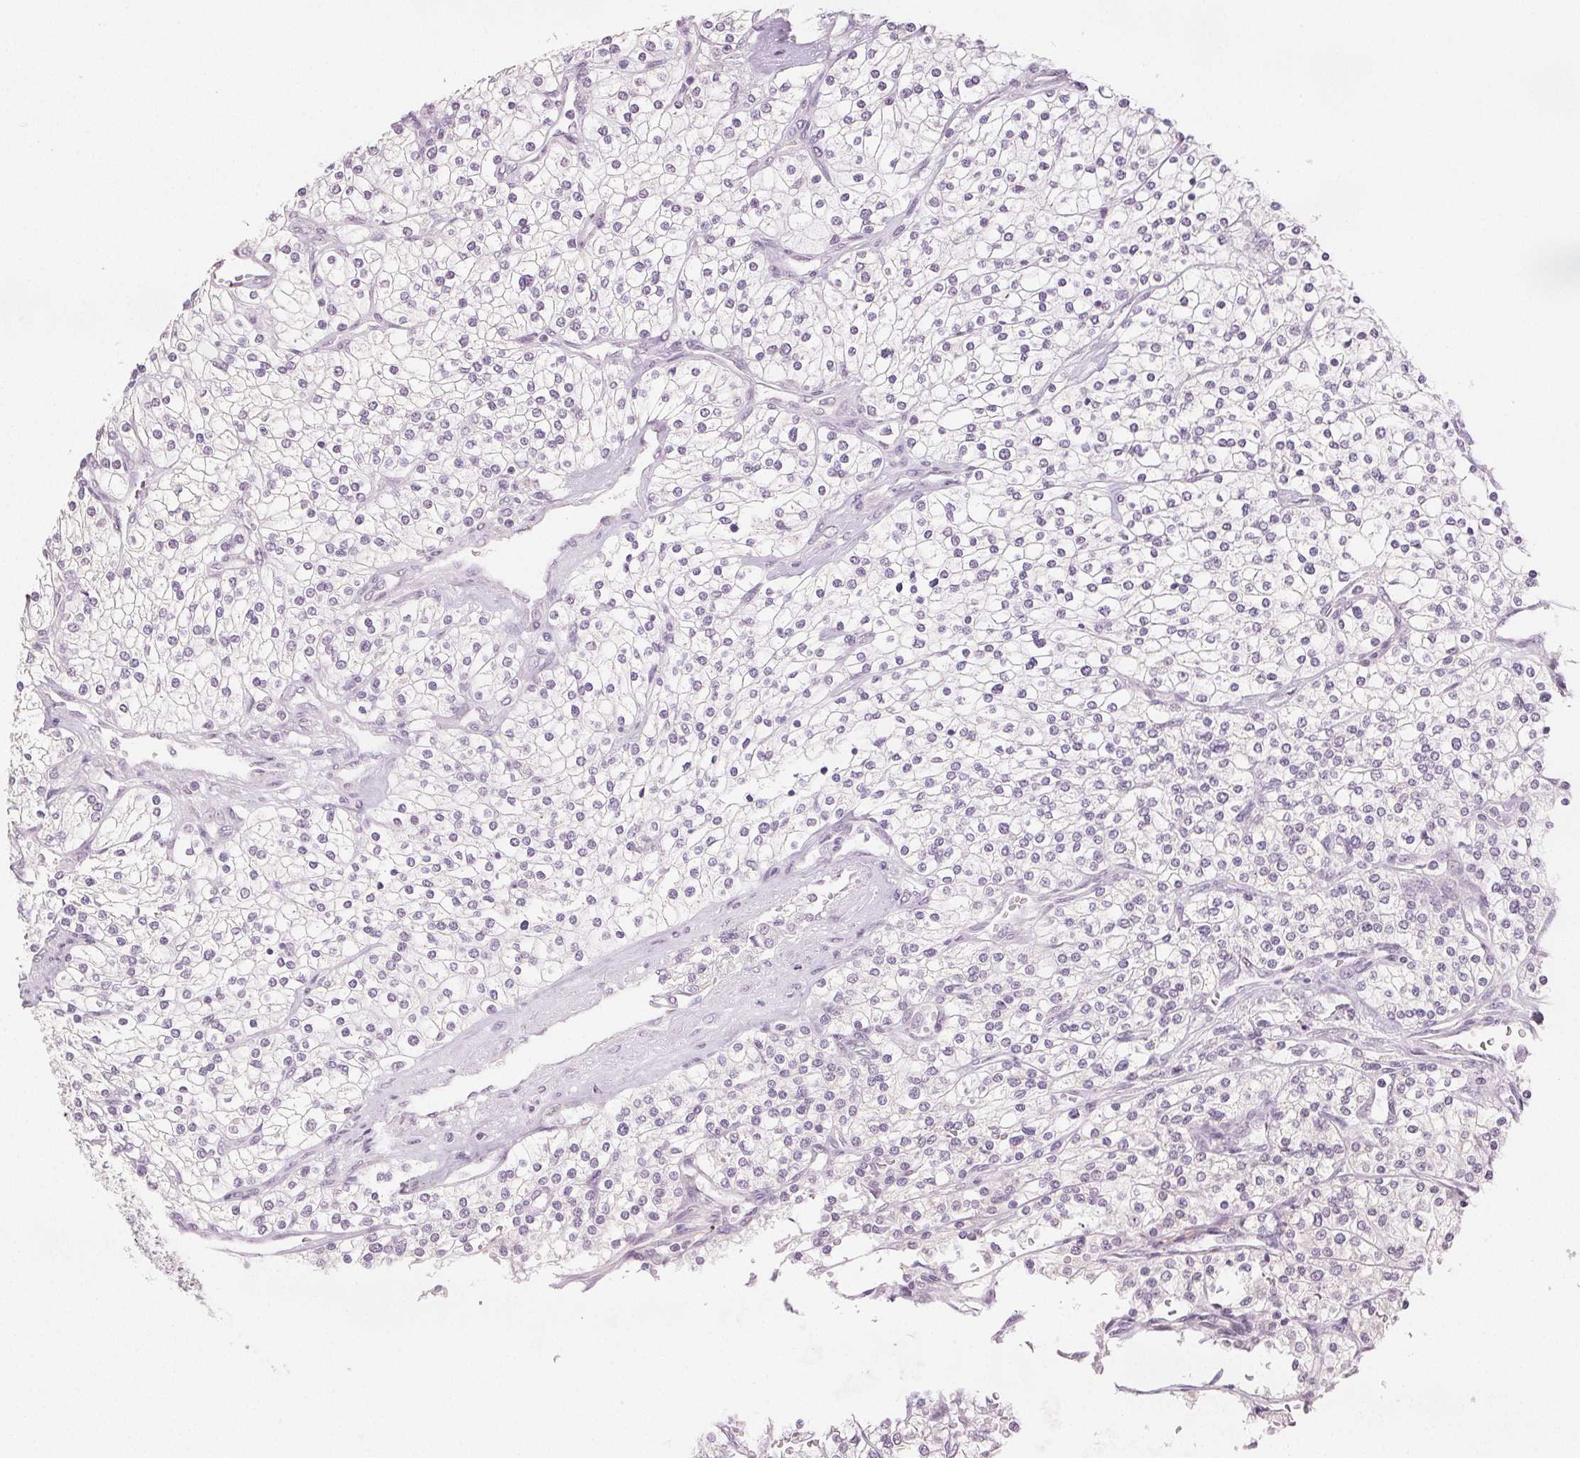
{"staining": {"intensity": "negative", "quantity": "none", "location": "none"}, "tissue": "renal cancer", "cell_type": "Tumor cells", "image_type": "cancer", "snomed": [{"axis": "morphology", "description": "Adenocarcinoma, NOS"}, {"axis": "topography", "description": "Kidney"}], "caption": "High magnification brightfield microscopy of renal cancer stained with DAB (3,3'-diaminobenzidine) (brown) and counterstained with hematoxylin (blue): tumor cells show no significant positivity.", "gene": "SCGN", "patient": {"sex": "male", "age": 80}}